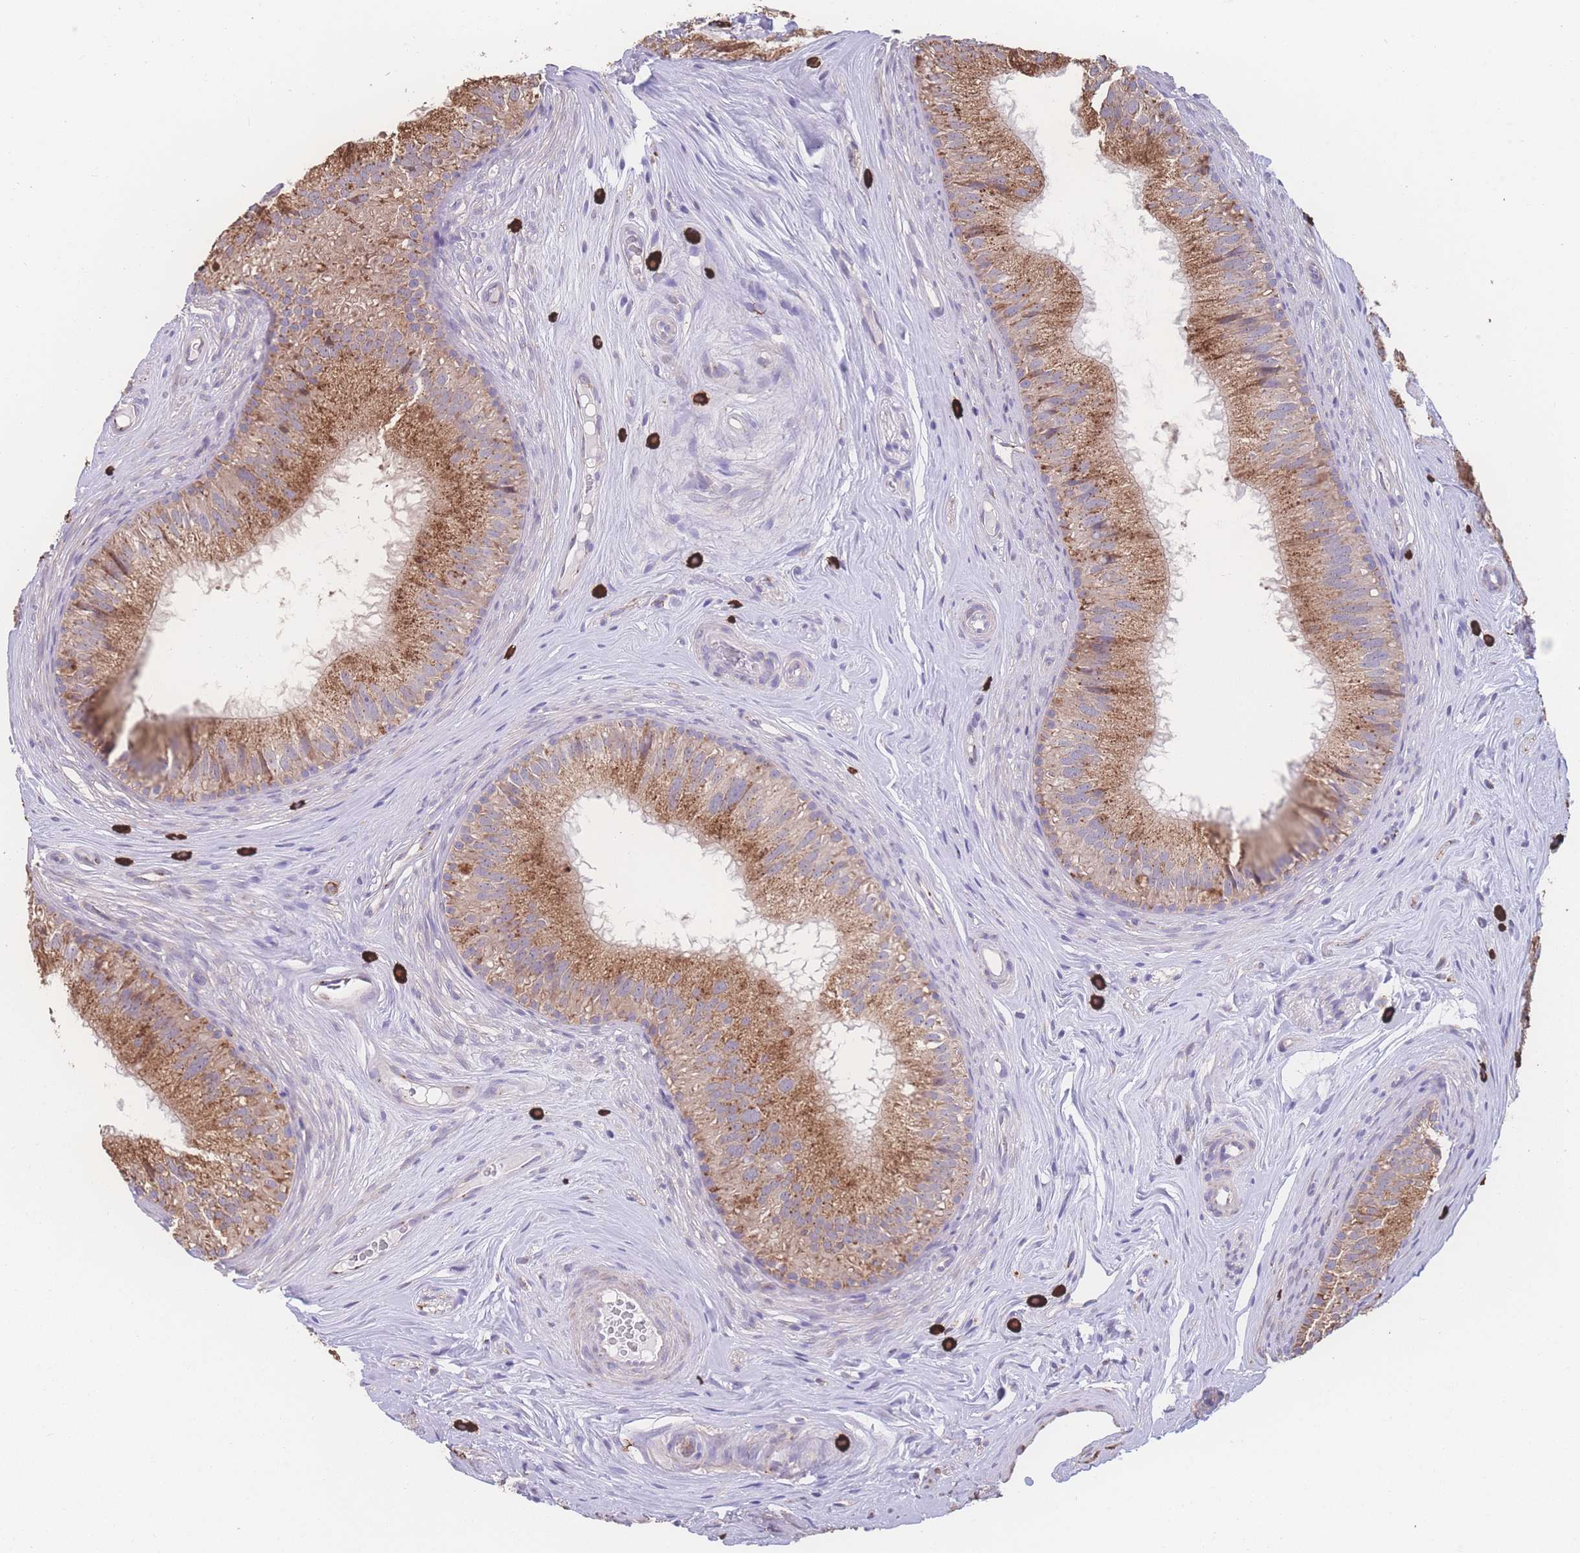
{"staining": {"intensity": "moderate", "quantity": ">75%", "location": "cytoplasmic/membranous"}, "tissue": "epididymis", "cell_type": "Glandular cells", "image_type": "normal", "snomed": [{"axis": "morphology", "description": "Normal tissue, NOS"}, {"axis": "topography", "description": "Epididymis"}], "caption": "DAB (3,3'-diaminobenzidine) immunohistochemical staining of benign human epididymis shows moderate cytoplasmic/membranous protein positivity in about >75% of glandular cells. The protein is stained brown, and the nuclei are stained in blue (DAB IHC with brightfield microscopy, high magnification).", "gene": "SGSM3", "patient": {"sex": "male", "age": 34}}